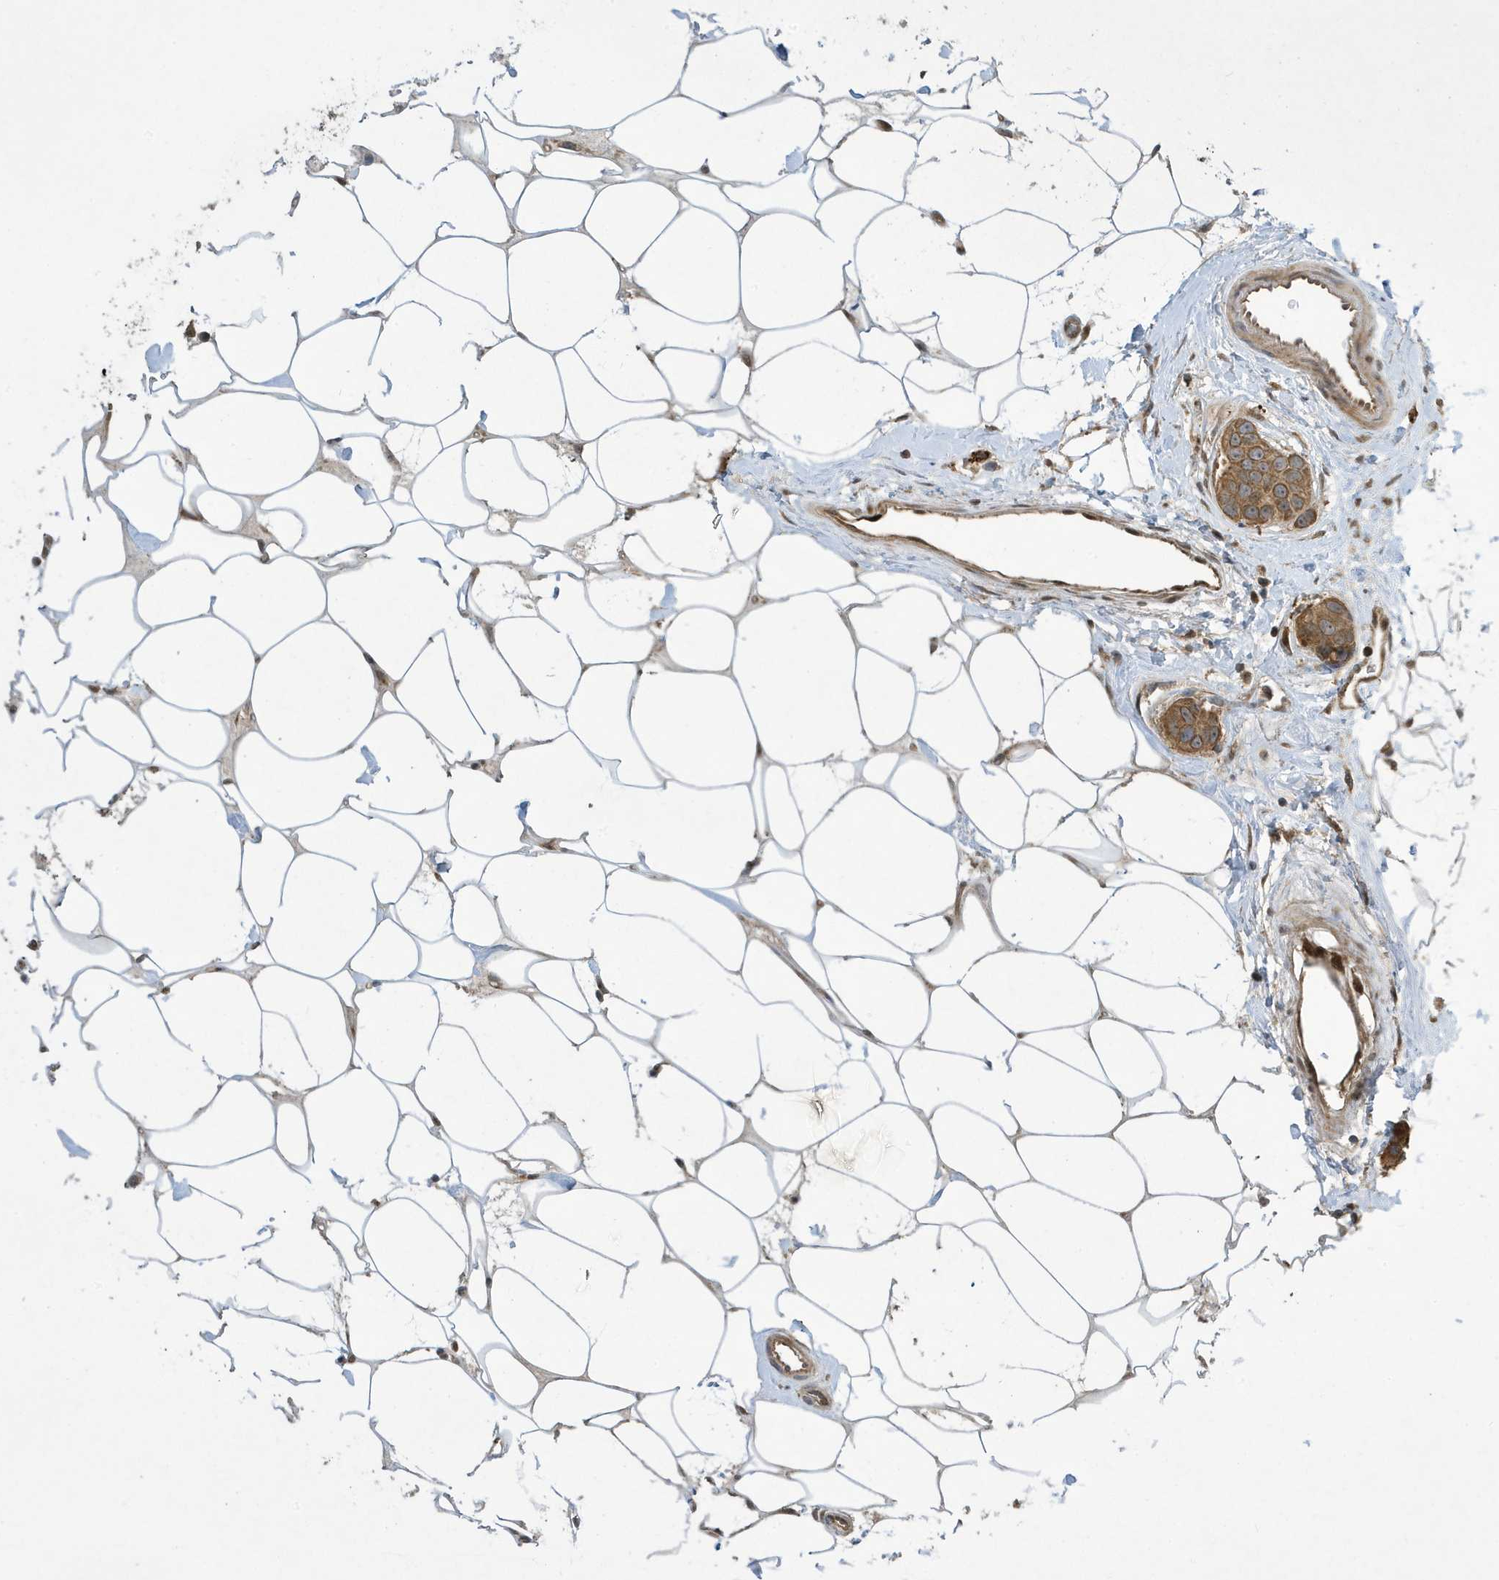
{"staining": {"intensity": "moderate", "quantity": ">75%", "location": "cytoplasmic/membranous"}, "tissue": "breast cancer", "cell_type": "Tumor cells", "image_type": "cancer", "snomed": [{"axis": "morphology", "description": "Normal tissue, NOS"}, {"axis": "morphology", "description": "Duct carcinoma"}, {"axis": "topography", "description": "Breast"}], "caption": "A photomicrograph showing moderate cytoplasmic/membranous expression in approximately >75% of tumor cells in invasive ductal carcinoma (breast), as visualized by brown immunohistochemical staining.", "gene": "NCOA7", "patient": {"sex": "female", "age": 39}}